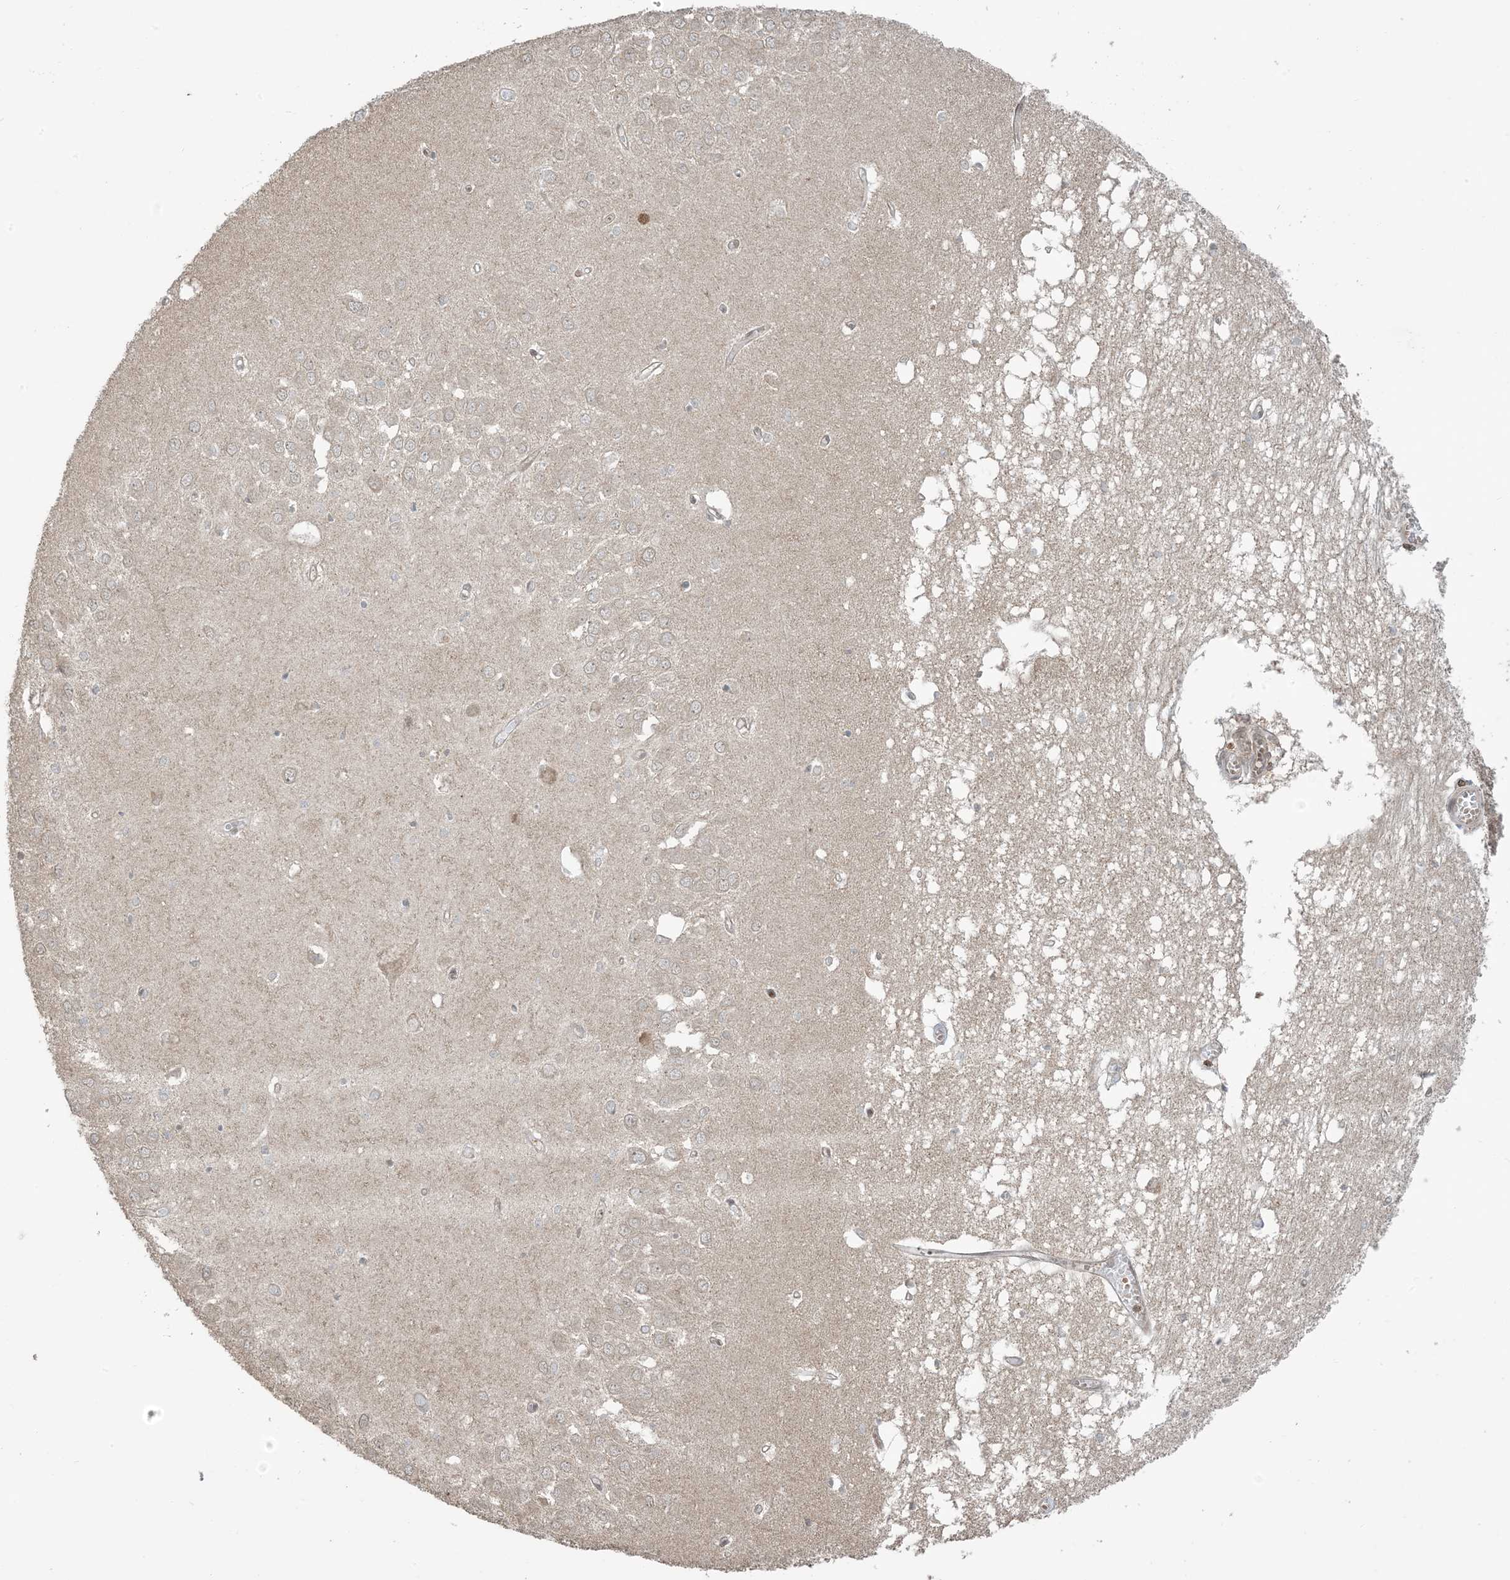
{"staining": {"intensity": "negative", "quantity": "none", "location": "none"}, "tissue": "hippocampus", "cell_type": "Glial cells", "image_type": "normal", "snomed": [{"axis": "morphology", "description": "Normal tissue, NOS"}, {"axis": "topography", "description": "Hippocampus"}], "caption": "Unremarkable hippocampus was stained to show a protein in brown. There is no significant positivity in glial cells. (IHC, brightfield microscopy, high magnification).", "gene": "PHLDB2", "patient": {"sex": "male", "age": 70}}